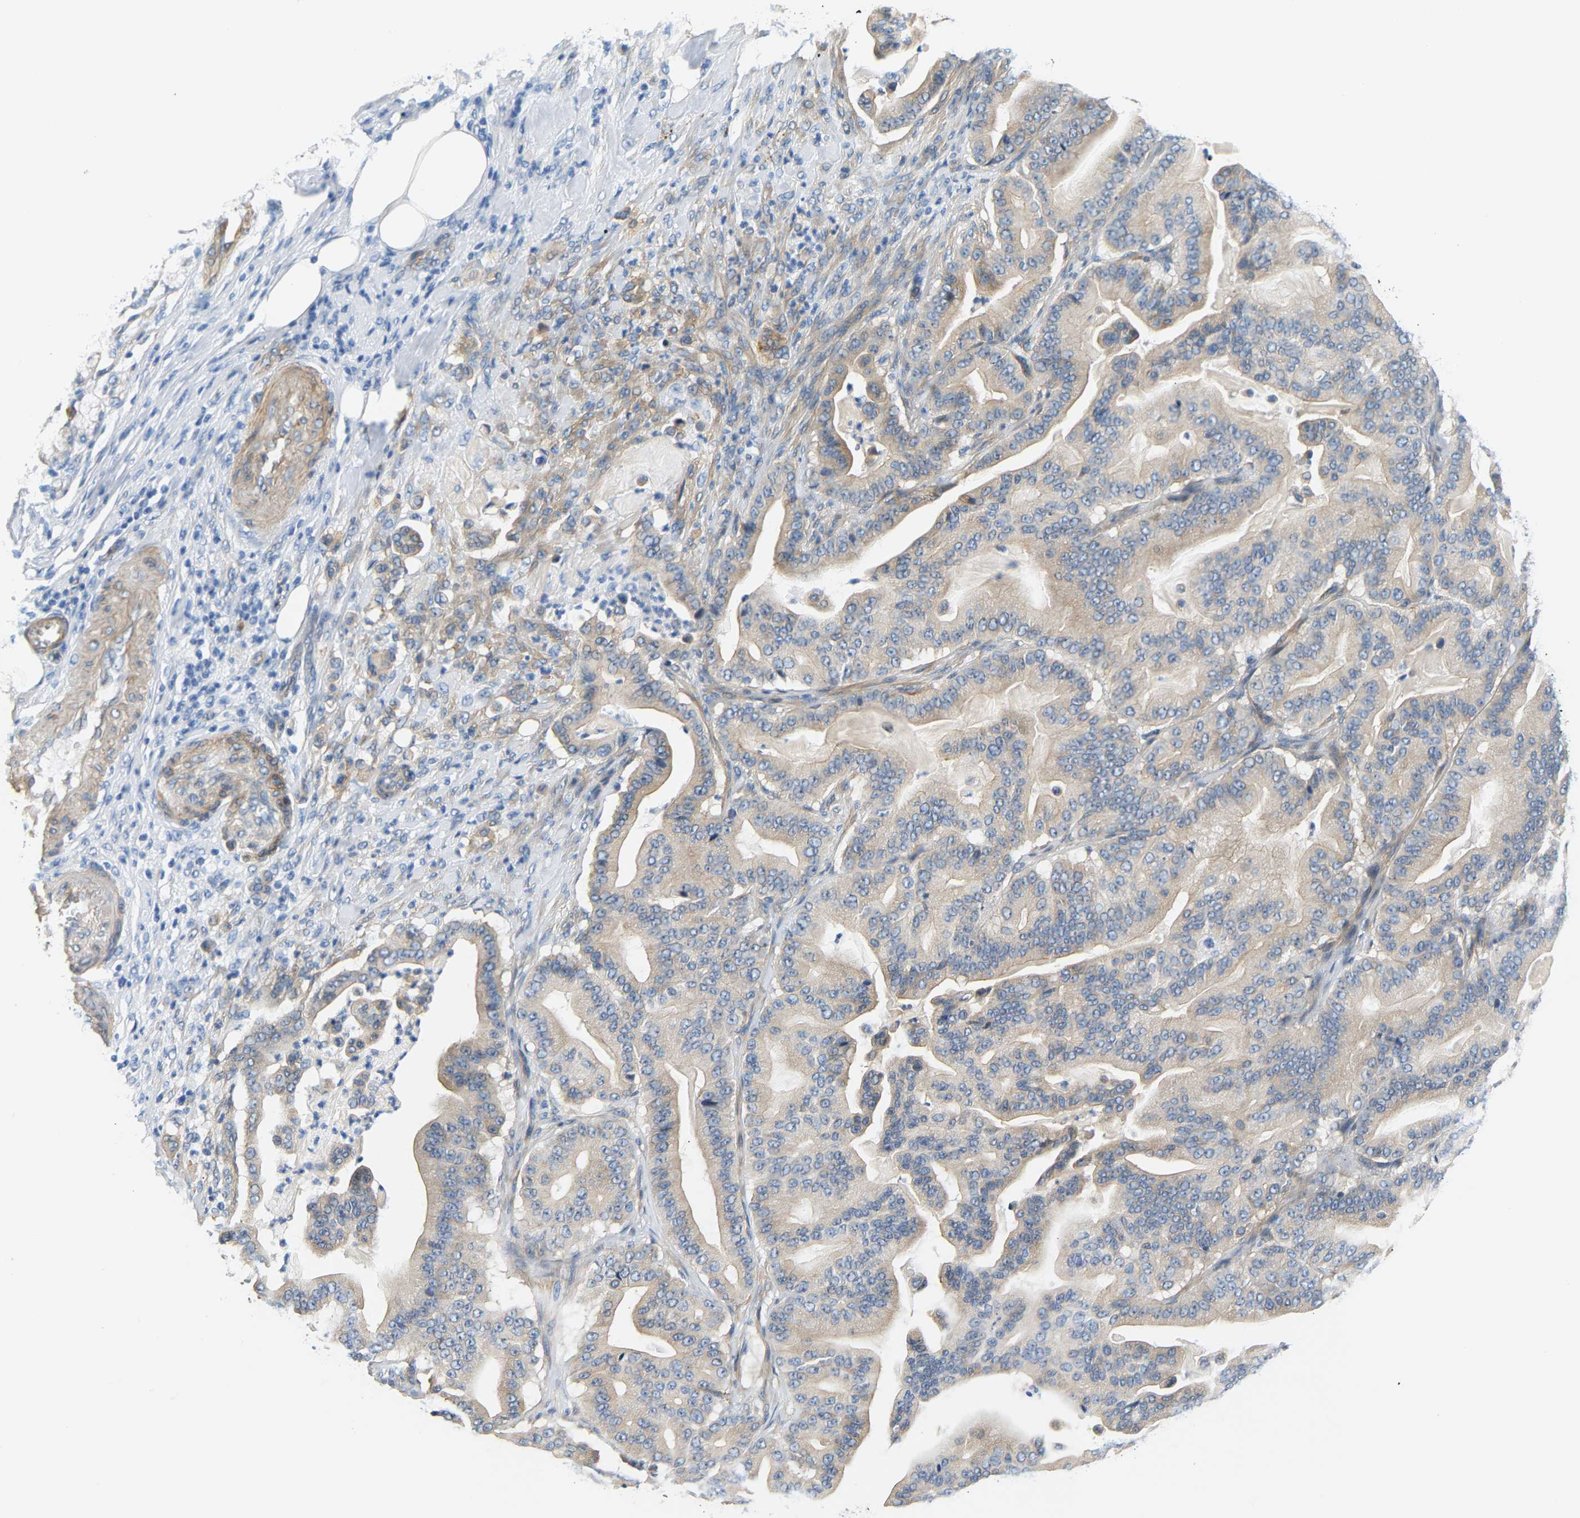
{"staining": {"intensity": "weak", "quantity": "<25%", "location": "cytoplasmic/membranous"}, "tissue": "pancreatic cancer", "cell_type": "Tumor cells", "image_type": "cancer", "snomed": [{"axis": "morphology", "description": "Adenocarcinoma, NOS"}, {"axis": "topography", "description": "Pancreas"}], "caption": "Tumor cells are negative for brown protein staining in pancreatic cancer. Brightfield microscopy of immunohistochemistry (IHC) stained with DAB (3,3'-diaminobenzidine) (brown) and hematoxylin (blue), captured at high magnification.", "gene": "PAWR", "patient": {"sex": "male", "age": 63}}